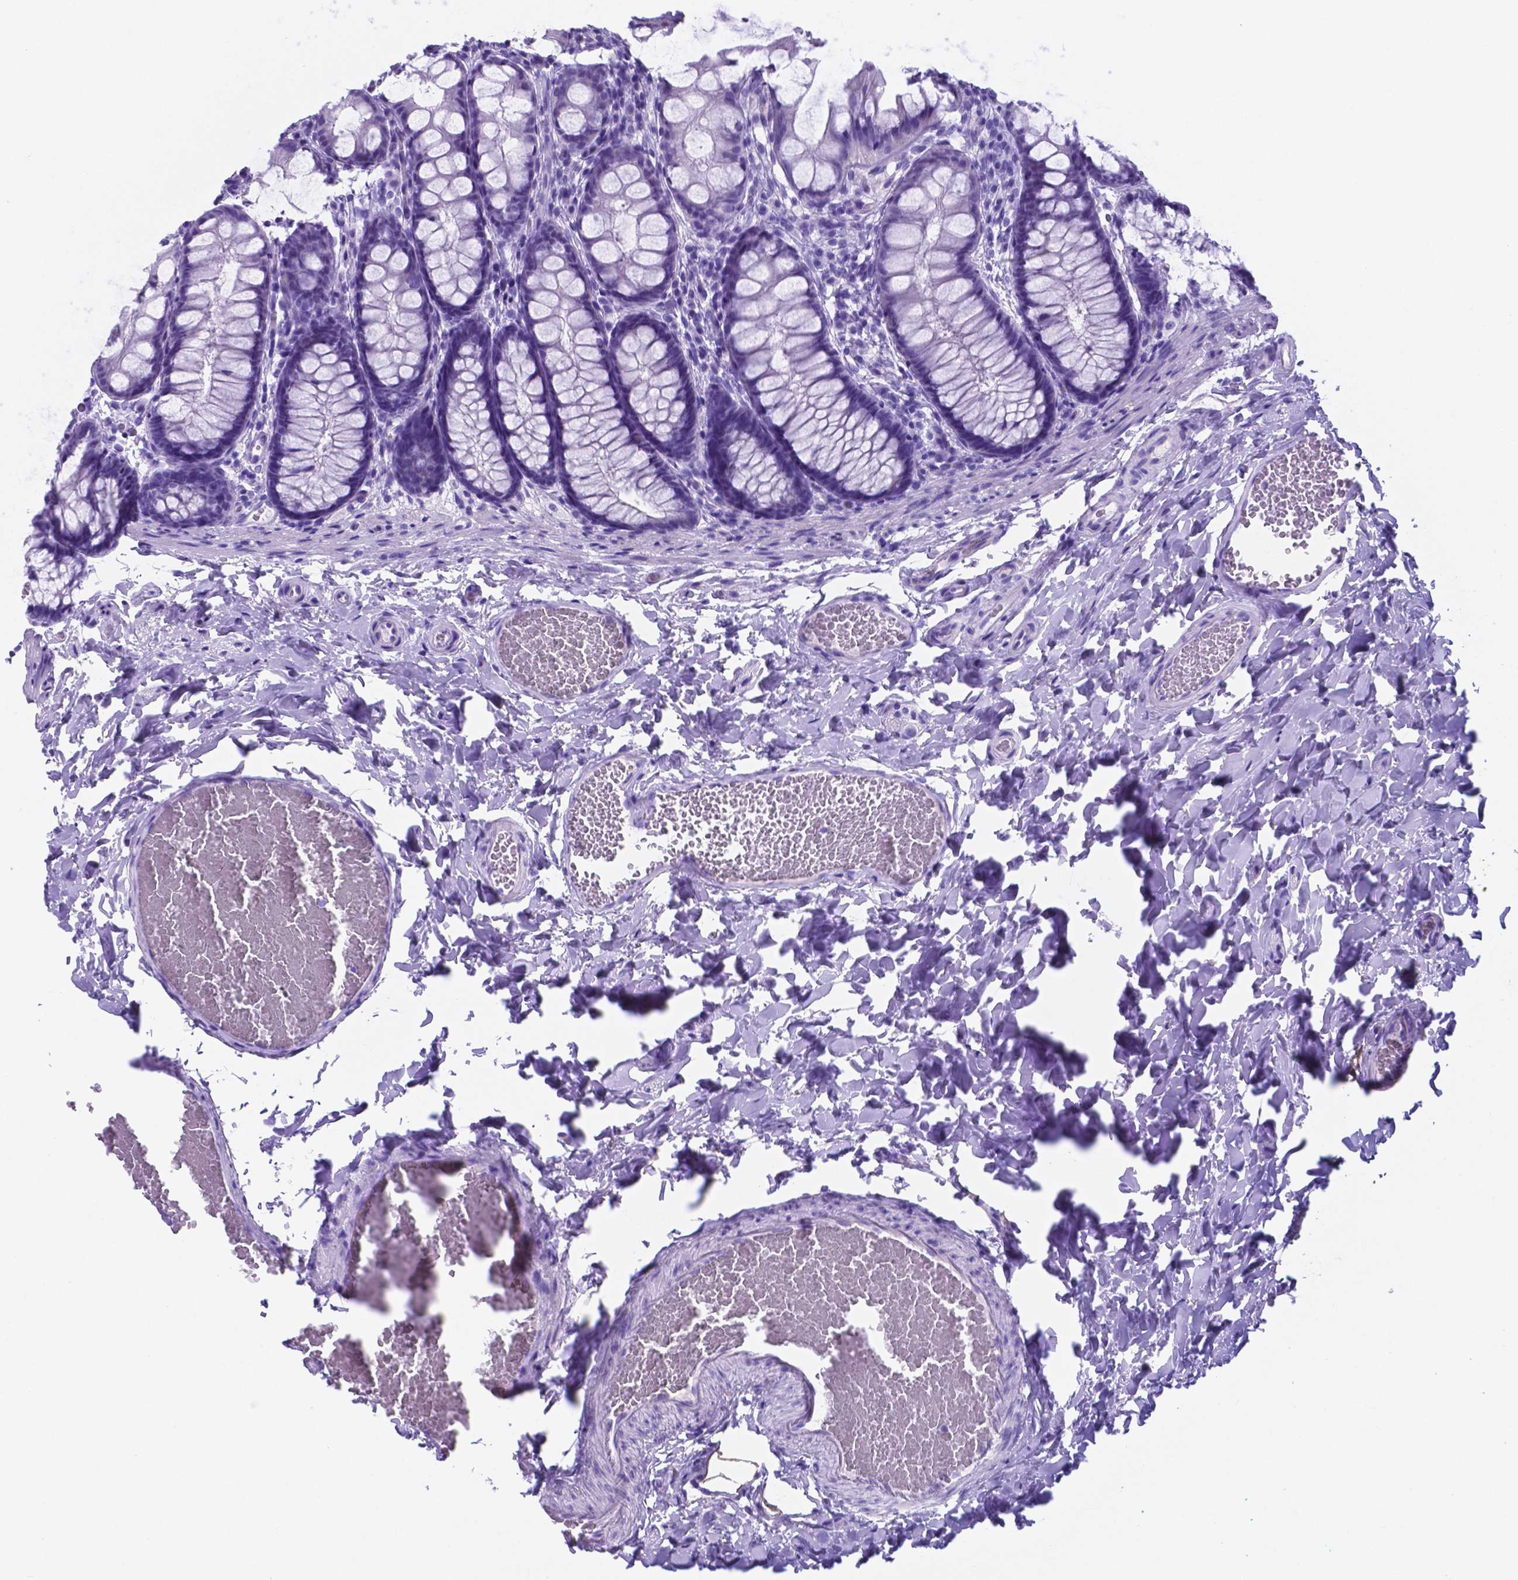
{"staining": {"intensity": "negative", "quantity": "none", "location": "none"}, "tissue": "colon", "cell_type": "Endothelial cells", "image_type": "normal", "snomed": [{"axis": "morphology", "description": "Normal tissue, NOS"}, {"axis": "topography", "description": "Colon"}], "caption": "IHC image of unremarkable colon stained for a protein (brown), which demonstrates no positivity in endothelial cells.", "gene": "DNAAF8", "patient": {"sex": "male", "age": 47}}